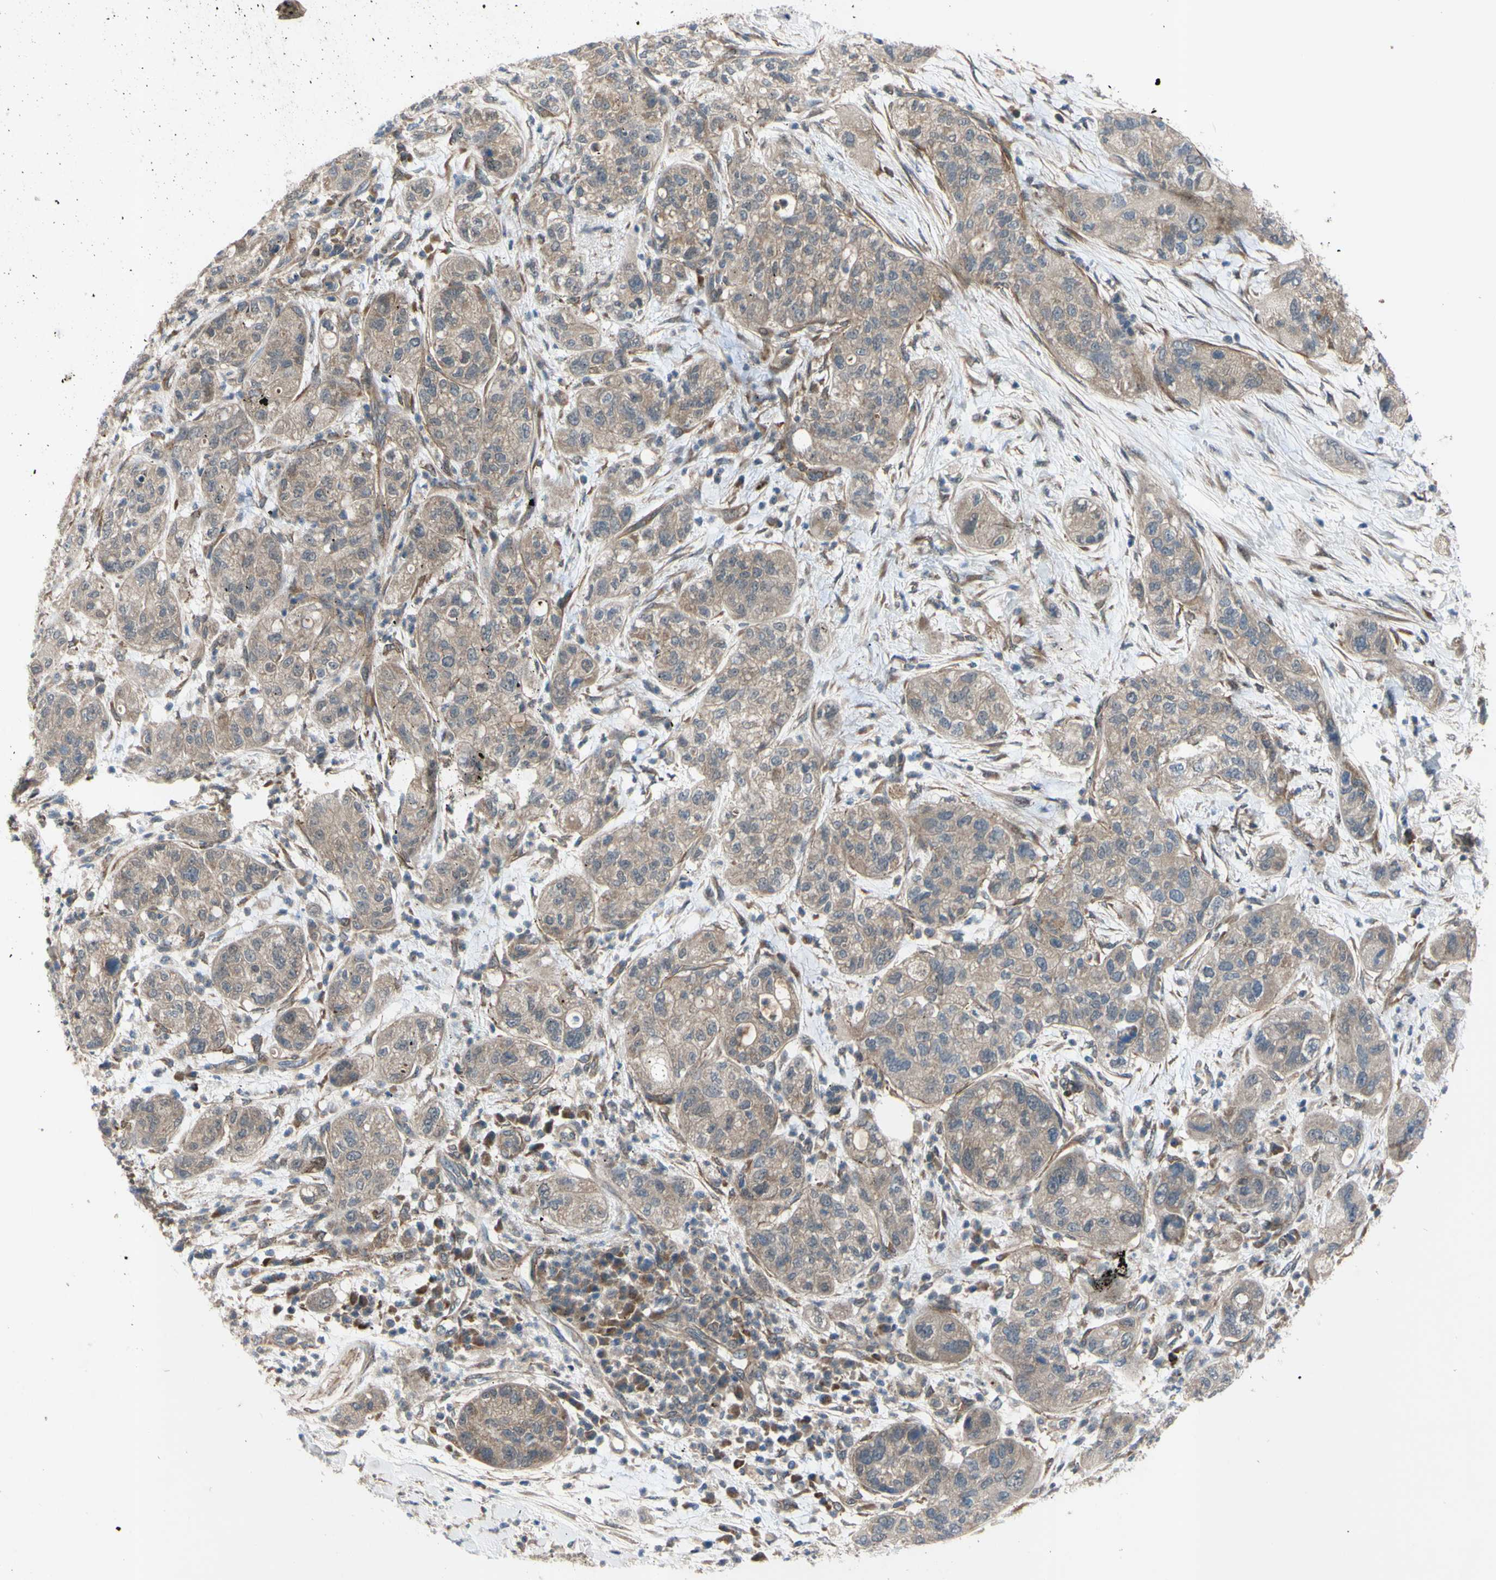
{"staining": {"intensity": "weak", "quantity": ">75%", "location": "cytoplasmic/membranous"}, "tissue": "pancreatic cancer", "cell_type": "Tumor cells", "image_type": "cancer", "snomed": [{"axis": "morphology", "description": "Adenocarcinoma, NOS"}, {"axis": "topography", "description": "Pancreas"}], "caption": "Weak cytoplasmic/membranous staining is identified in approximately >75% of tumor cells in pancreatic cancer (adenocarcinoma).", "gene": "SVIL", "patient": {"sex": "female", "age": 78}}